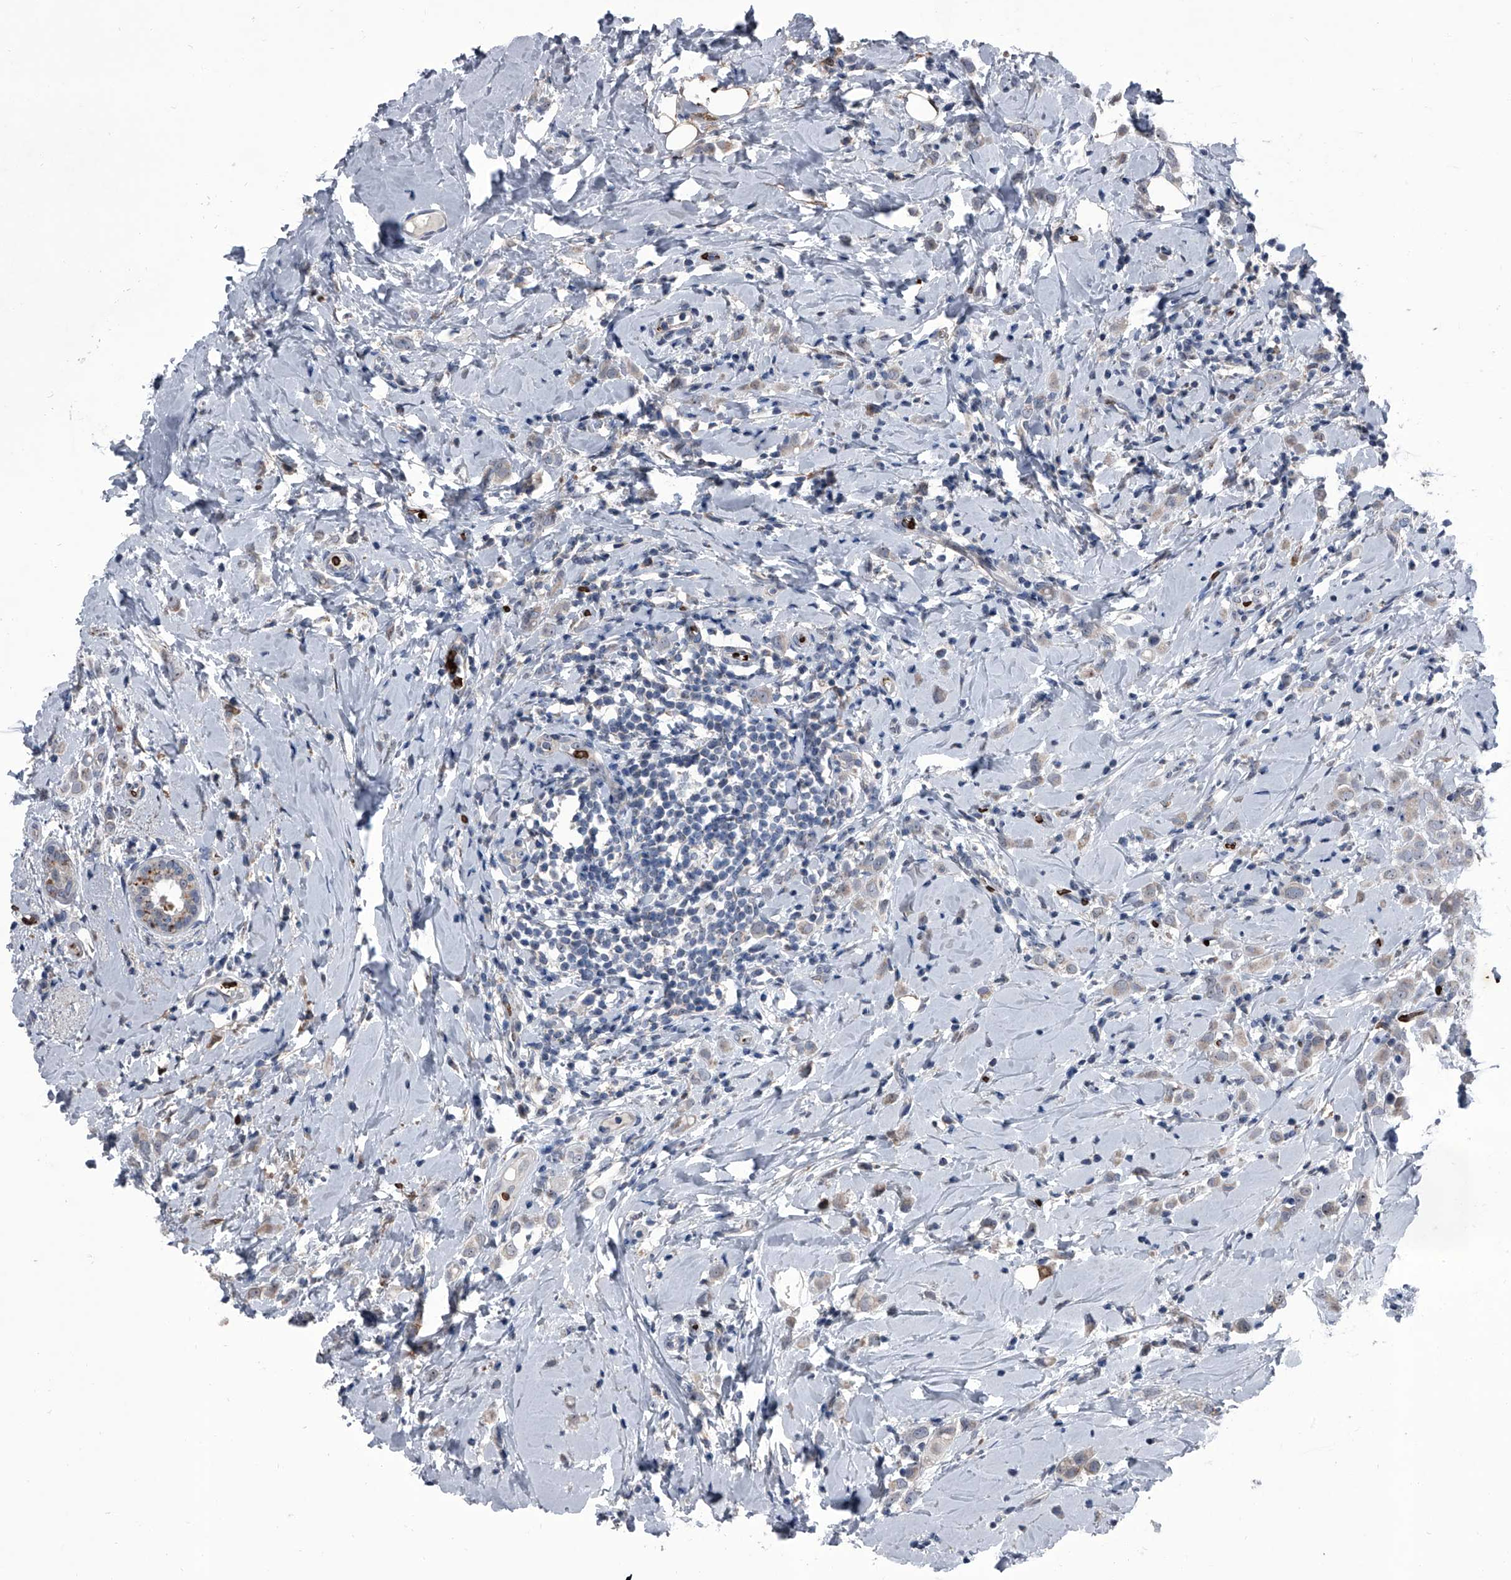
{"staining": {"intensity": "moderate", "quantity": "<25%", "location": "cytoplasmic/membranous"}, "tissue": "breast cancer", "cell_type": "Tumor cells", "image_type": "cancer", "snomed": [{"axis": "morphology", "description": "Lobular carcinoma"}, {"axis": "topography", "description": "Breast"}], "caption": "This is a micrograph of immunohistochemistry (IHC) staining of breast lobular carcinoma, which shows moderate staining in the cytoplasmic/membranous of tumor cells.", "gene": "CEP85L", "patient": {"sex": "female", "age": 47}}